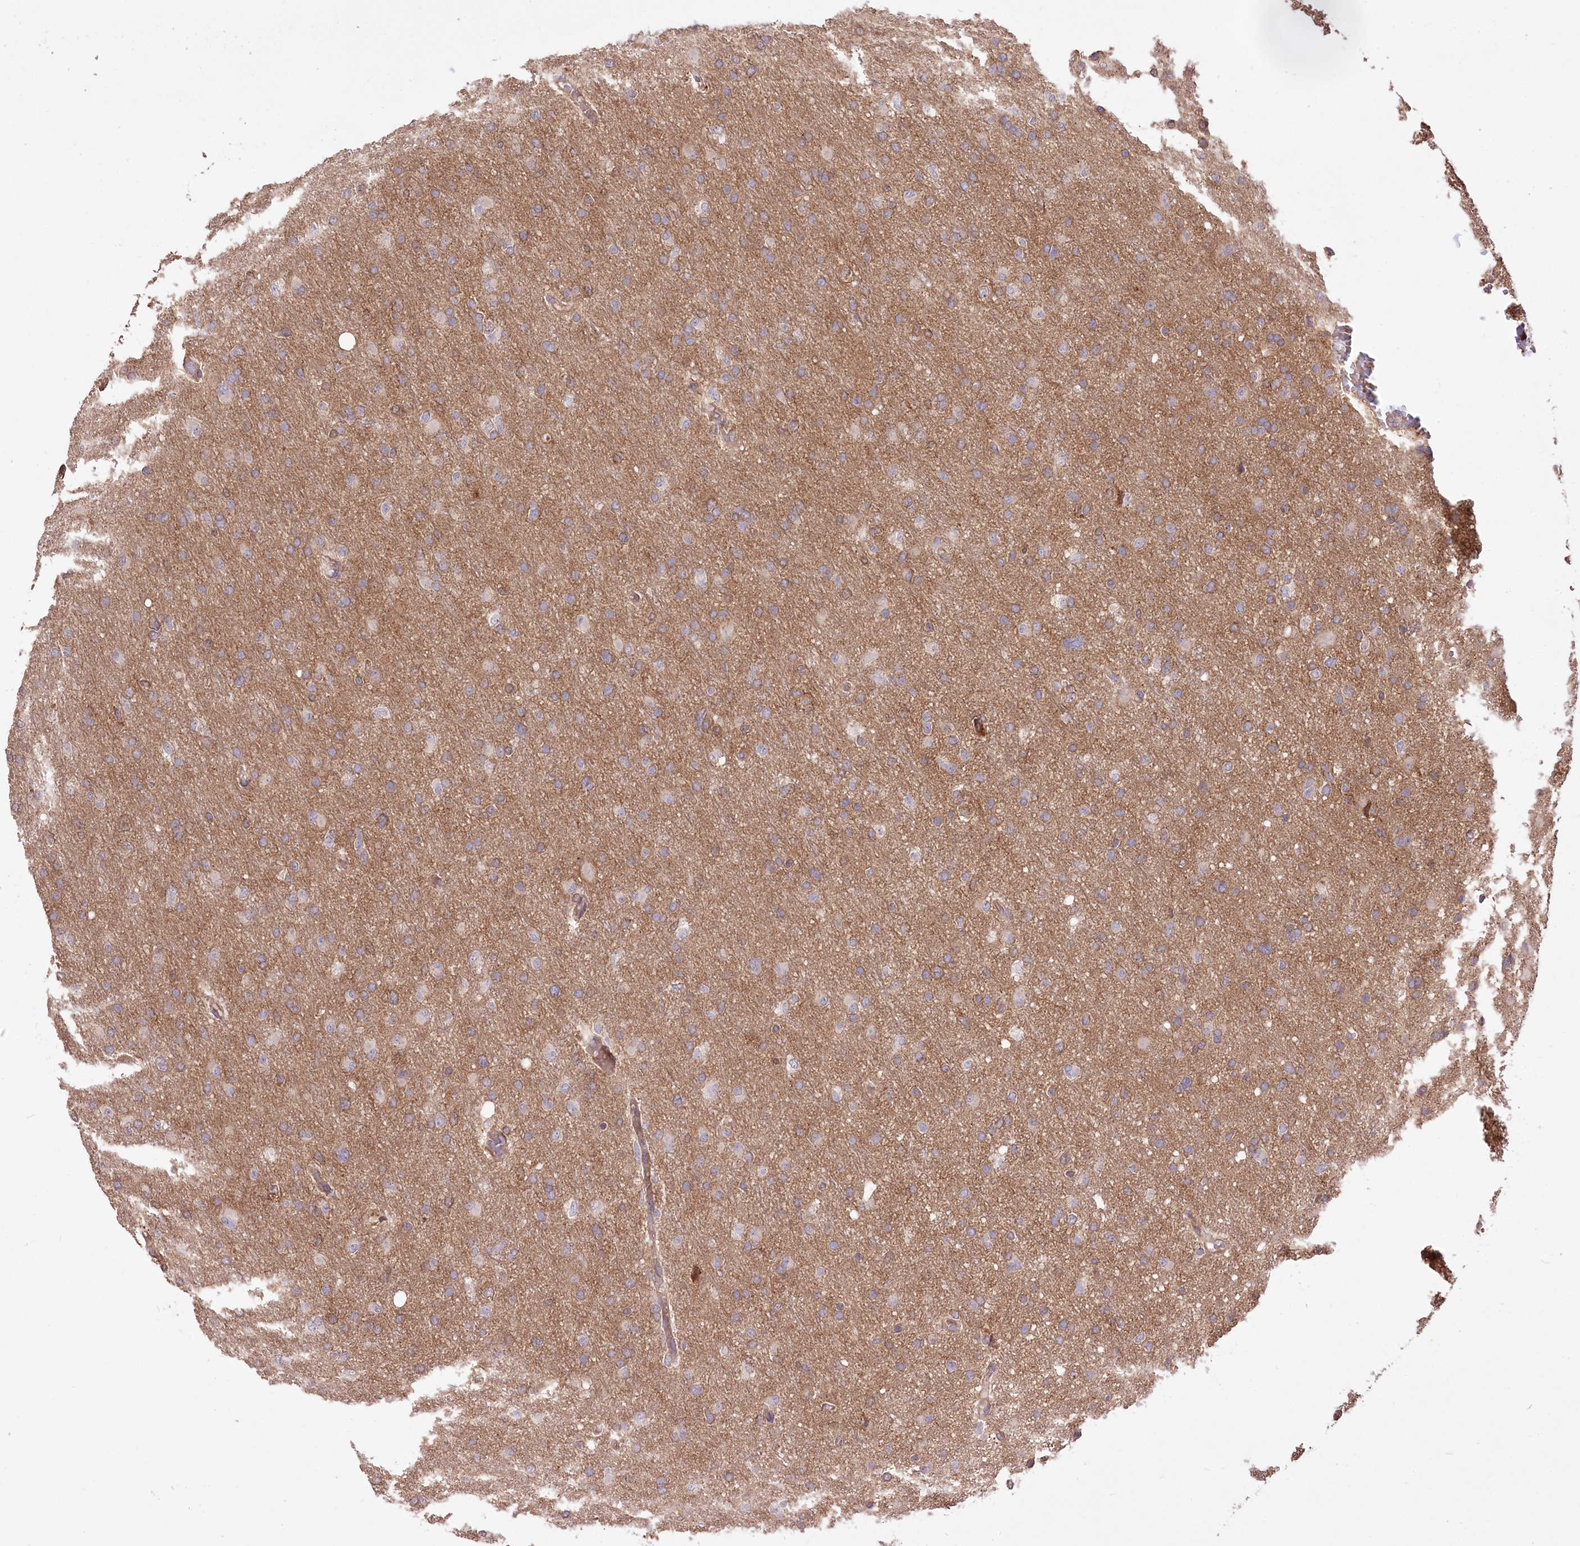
{"staining": {"intensity": "weak", "quantity": "25%-75%", "location": "cytoplasmic/membranous"}, "tissue": "glioma", "cell_type": "Tumor cells", "image_type": "cancer", "snomed": [{"axis": "morphology", "description": "Glioma, malignant, High grade"}, {"axis": "topography", "description": "Cerebral cortex"}], "caption": "Weak cytoplasmic/membranous protein staining is present in approximately 25%-75% of tumor cells in glioma.", "gene": "XYLB", "patient": {"sex": "female", "age": 36}}